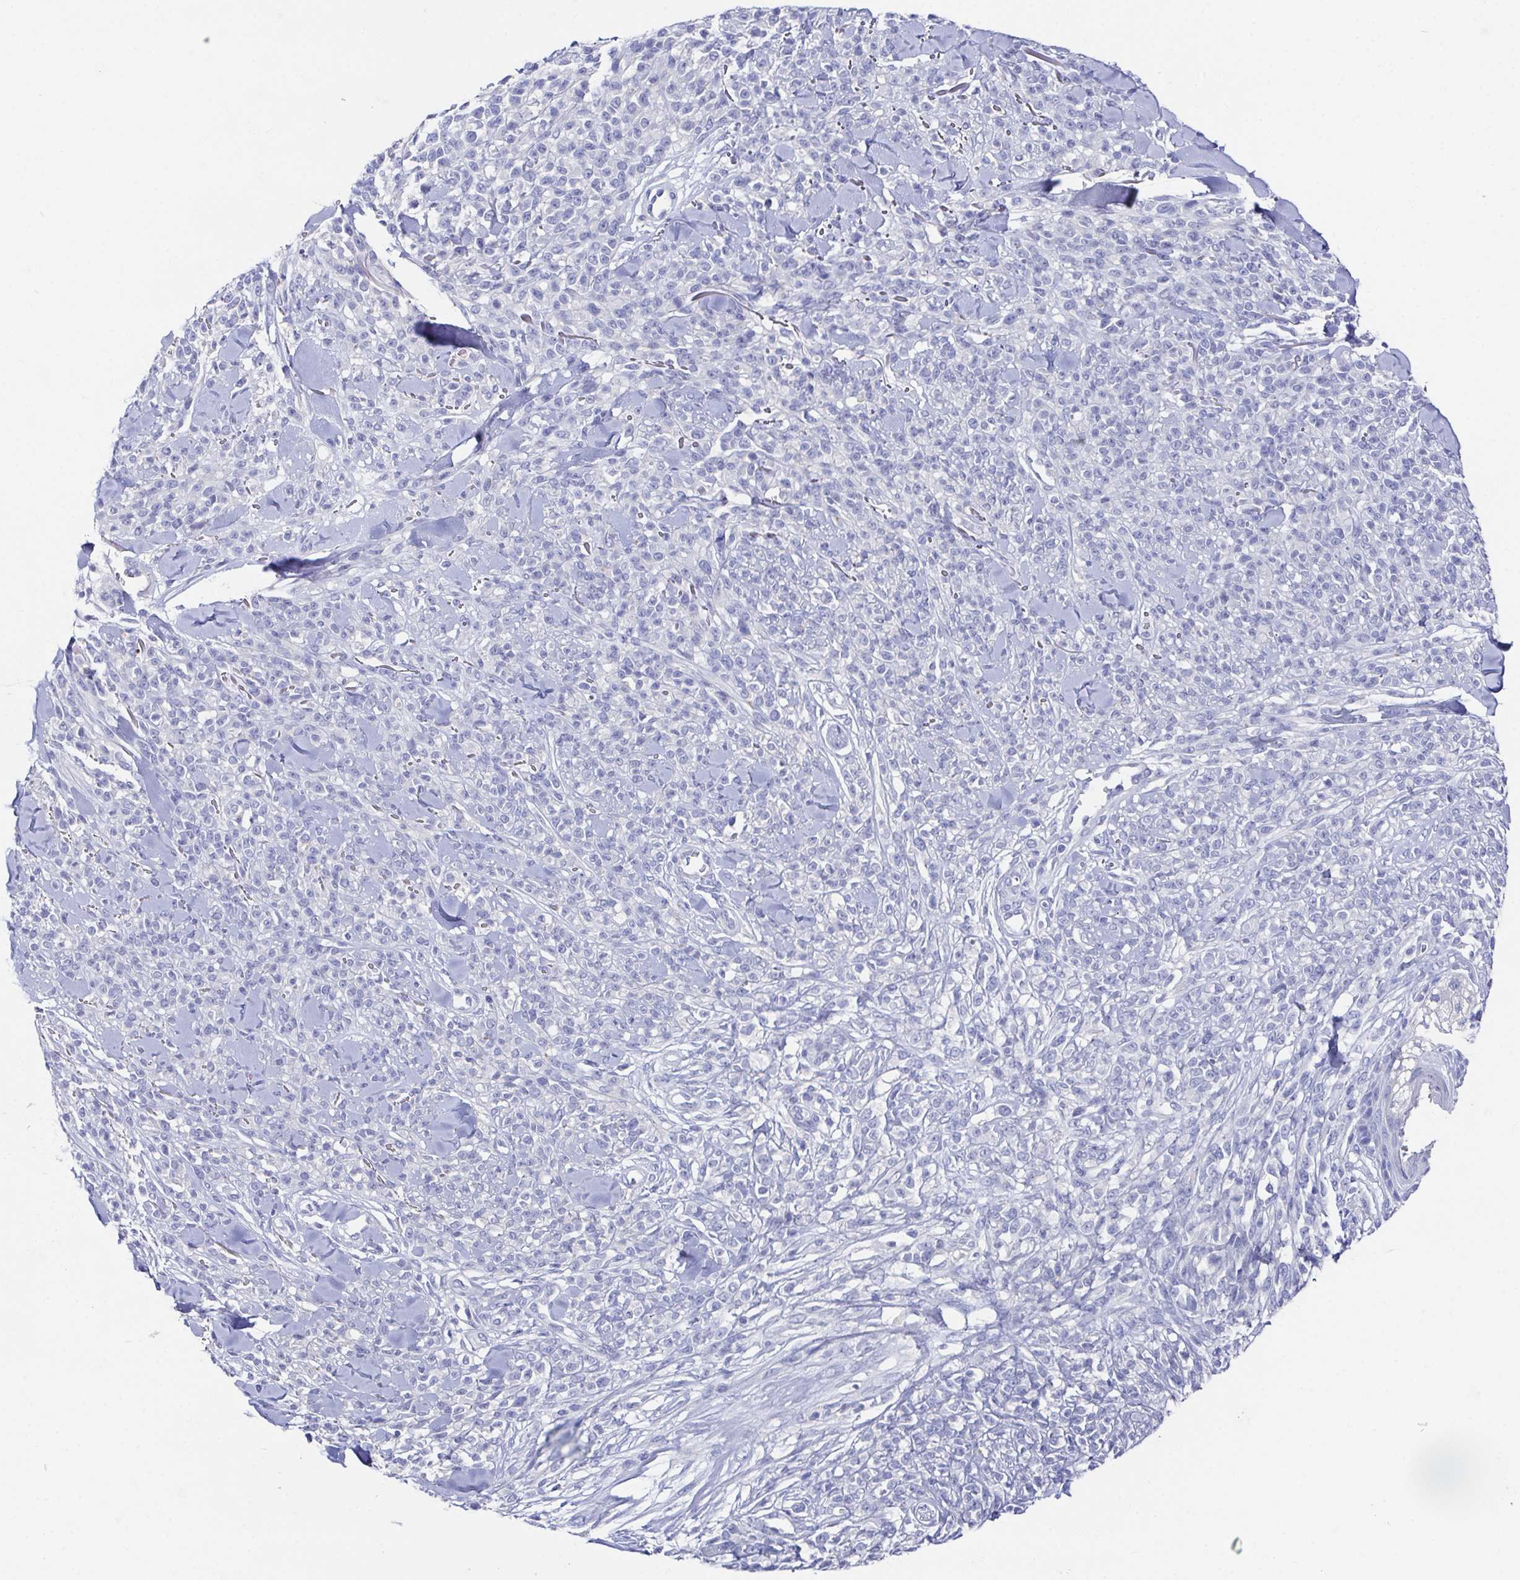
{"staining": {"intensity": "negative", "quantity": "none", "location": "none"}, "tissue": "melanoma", "cell_type": "Tumor cells", "image_type": "cancer", "snomed": [{"axis": "morphology", "description": "Malignant melanoma, NOS"}, {"axis": "topography", "description": "Skin"}, {"axis": "topography", "description": "Skin of trunk"}], "caption": "Human malignant melanoma stained for a protein using IHC exhibits no staining in tumor cells.", "gene": "SSC4D", "patient": {"sex": "male", "age": 74}}